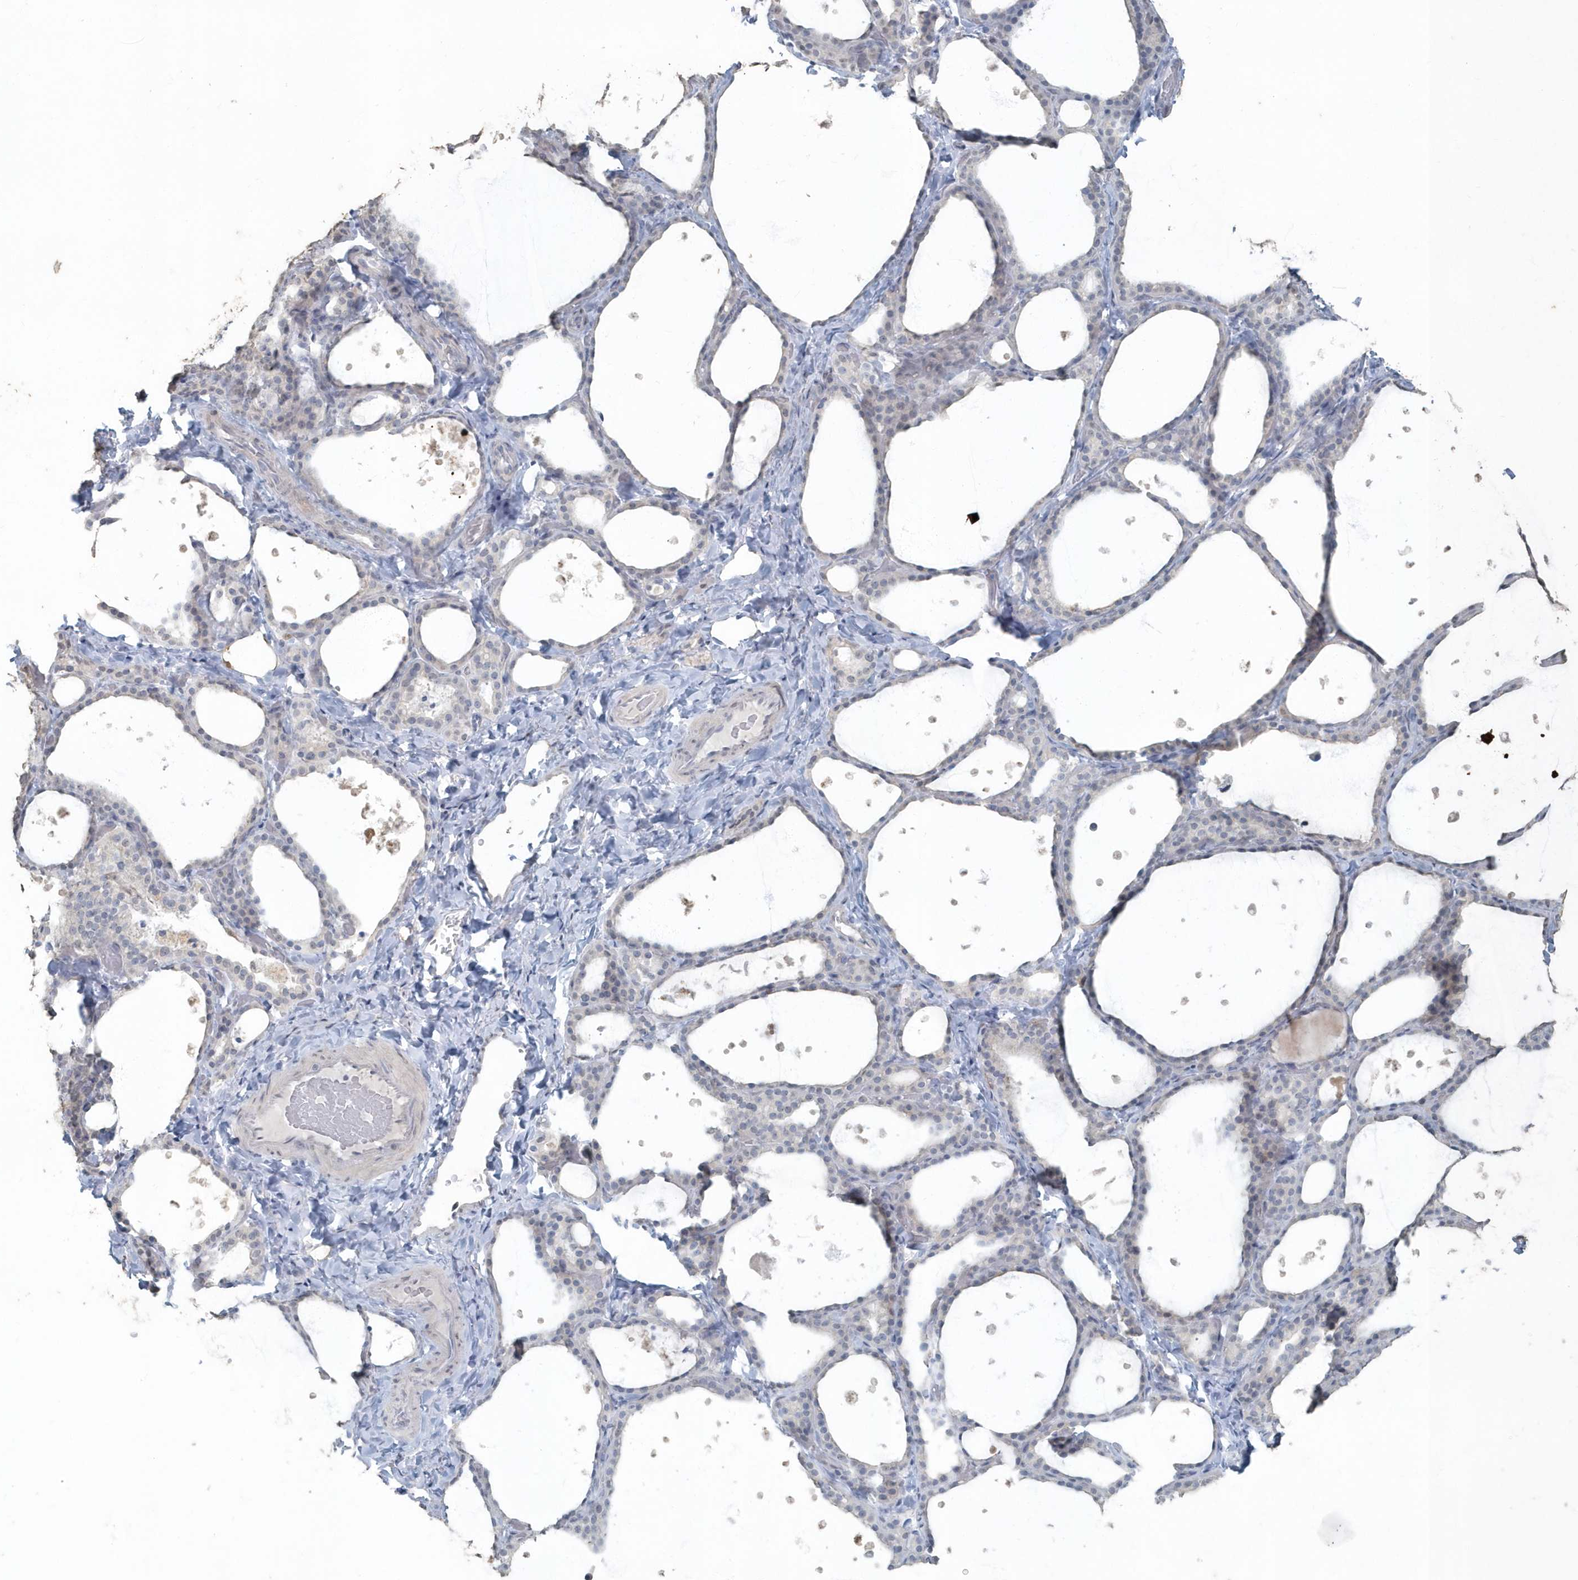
{"staining": {"intensity": "negative", "quantity": "none", "location": "none"}, "tissue": "thyroid gland", "cell_type": "Glandular cells", "image_type": "normal", "snomed": [{"axis": "morphology", "description": "Normal tissue, NOS"}, {"axis": "topography", "description": "Thyroid gland"}], "caption": "Human thyroid gland stained for a protein using immunohistochemistry (IHC) displays no expression in glandular cells.", "gene": "MYOT", "patient": {"sex": "female", "age": 44}}